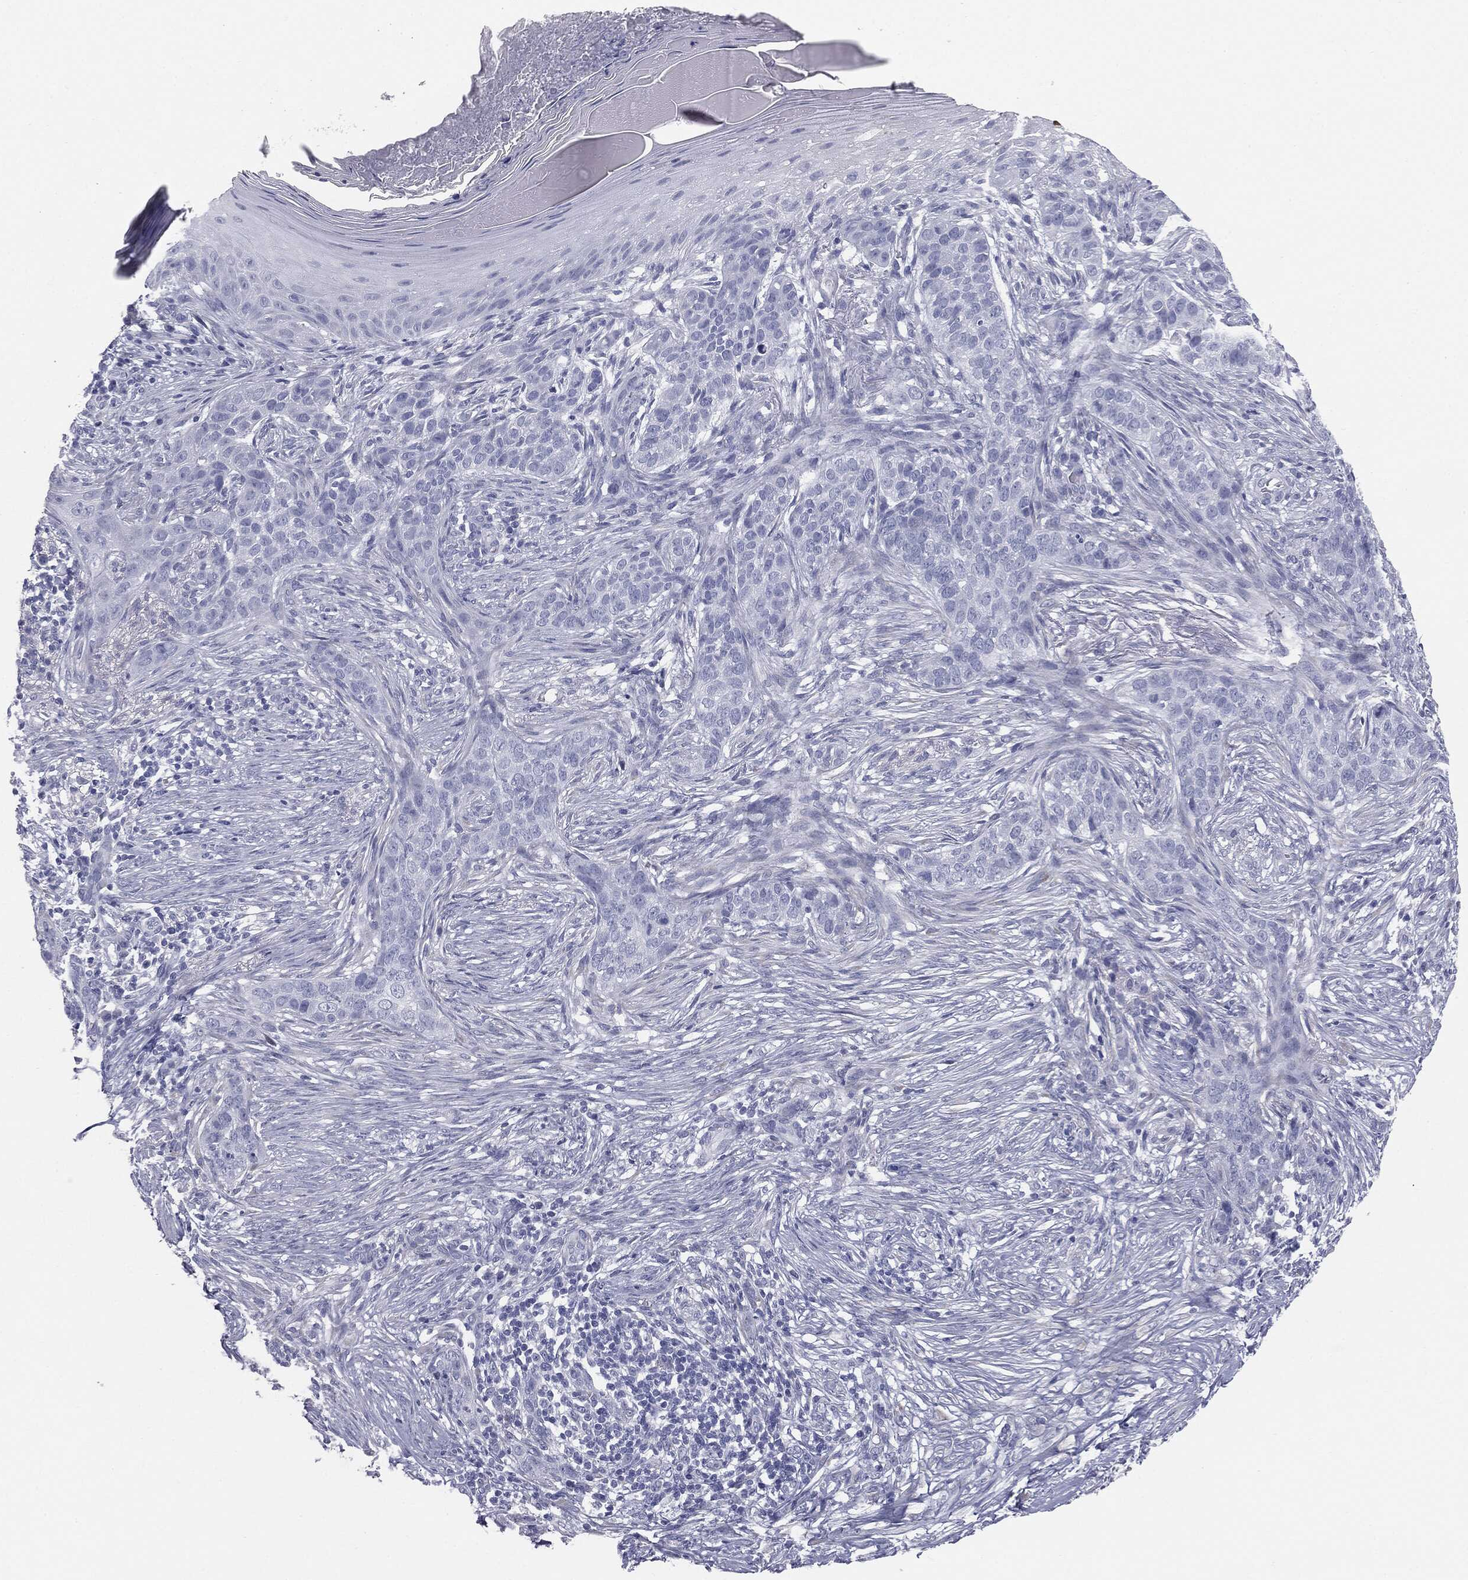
{"staining": {"intensity": "negative", "quantity": "none", "location": "none"}, "tissue": "skin cancer", "cell_type": "Tumor cells", "image_type": "cancer", "snomed": [{"axis": "morphology", "description": "Squamous cell carcinoma, NOS"}, {"axis": "topography", "description": "Skin"}], "caption": "High magnification brightfield microscopy of skin cancer stained with DAB (3,3'-diaminobenzidine) (brown) and counterstained with hematoxylin (blue): tumor cells show no significant positivity.", "gene": "MUC5AC", "patient": {"sex": "male", "age": 88}}